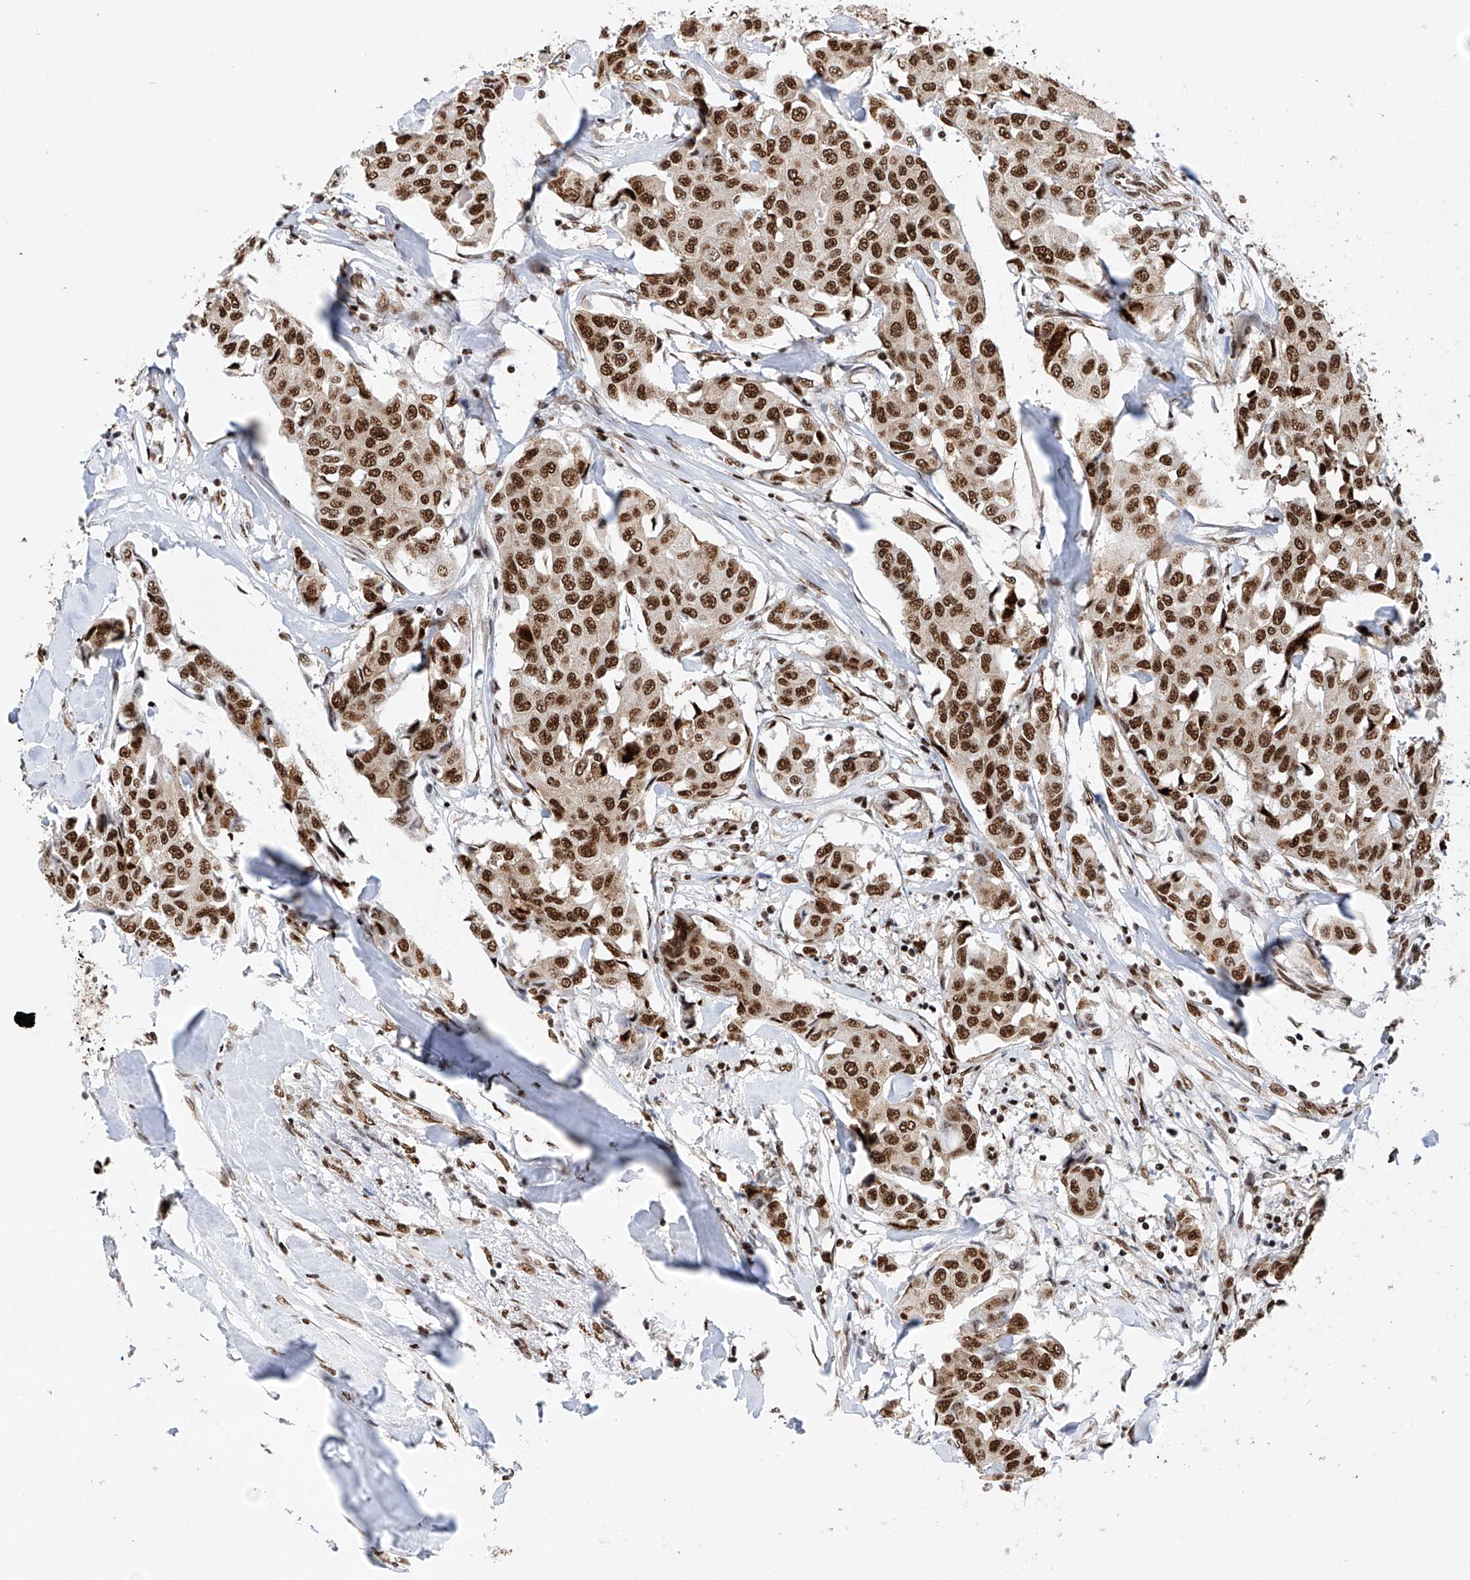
{"staining": {"intensity": "strong", "quantity": ">75%", "location": "nuclear"}, "tissue": "breast cancer", "cell_type": "Tumor cells", "image_type": "cancer", "snomed": [{"axis": "morphology", "description": "Duct carcinoma"}, {"axis": "topography", "description": "Breast"}], "caption": "Breast cancer stained with immunohistochemistry (IHC) displays strong nuclear expression in approximately >75% of tumor cells.", "gene": "SRSF6", "patient": {"sex": "female", "age": 80}}